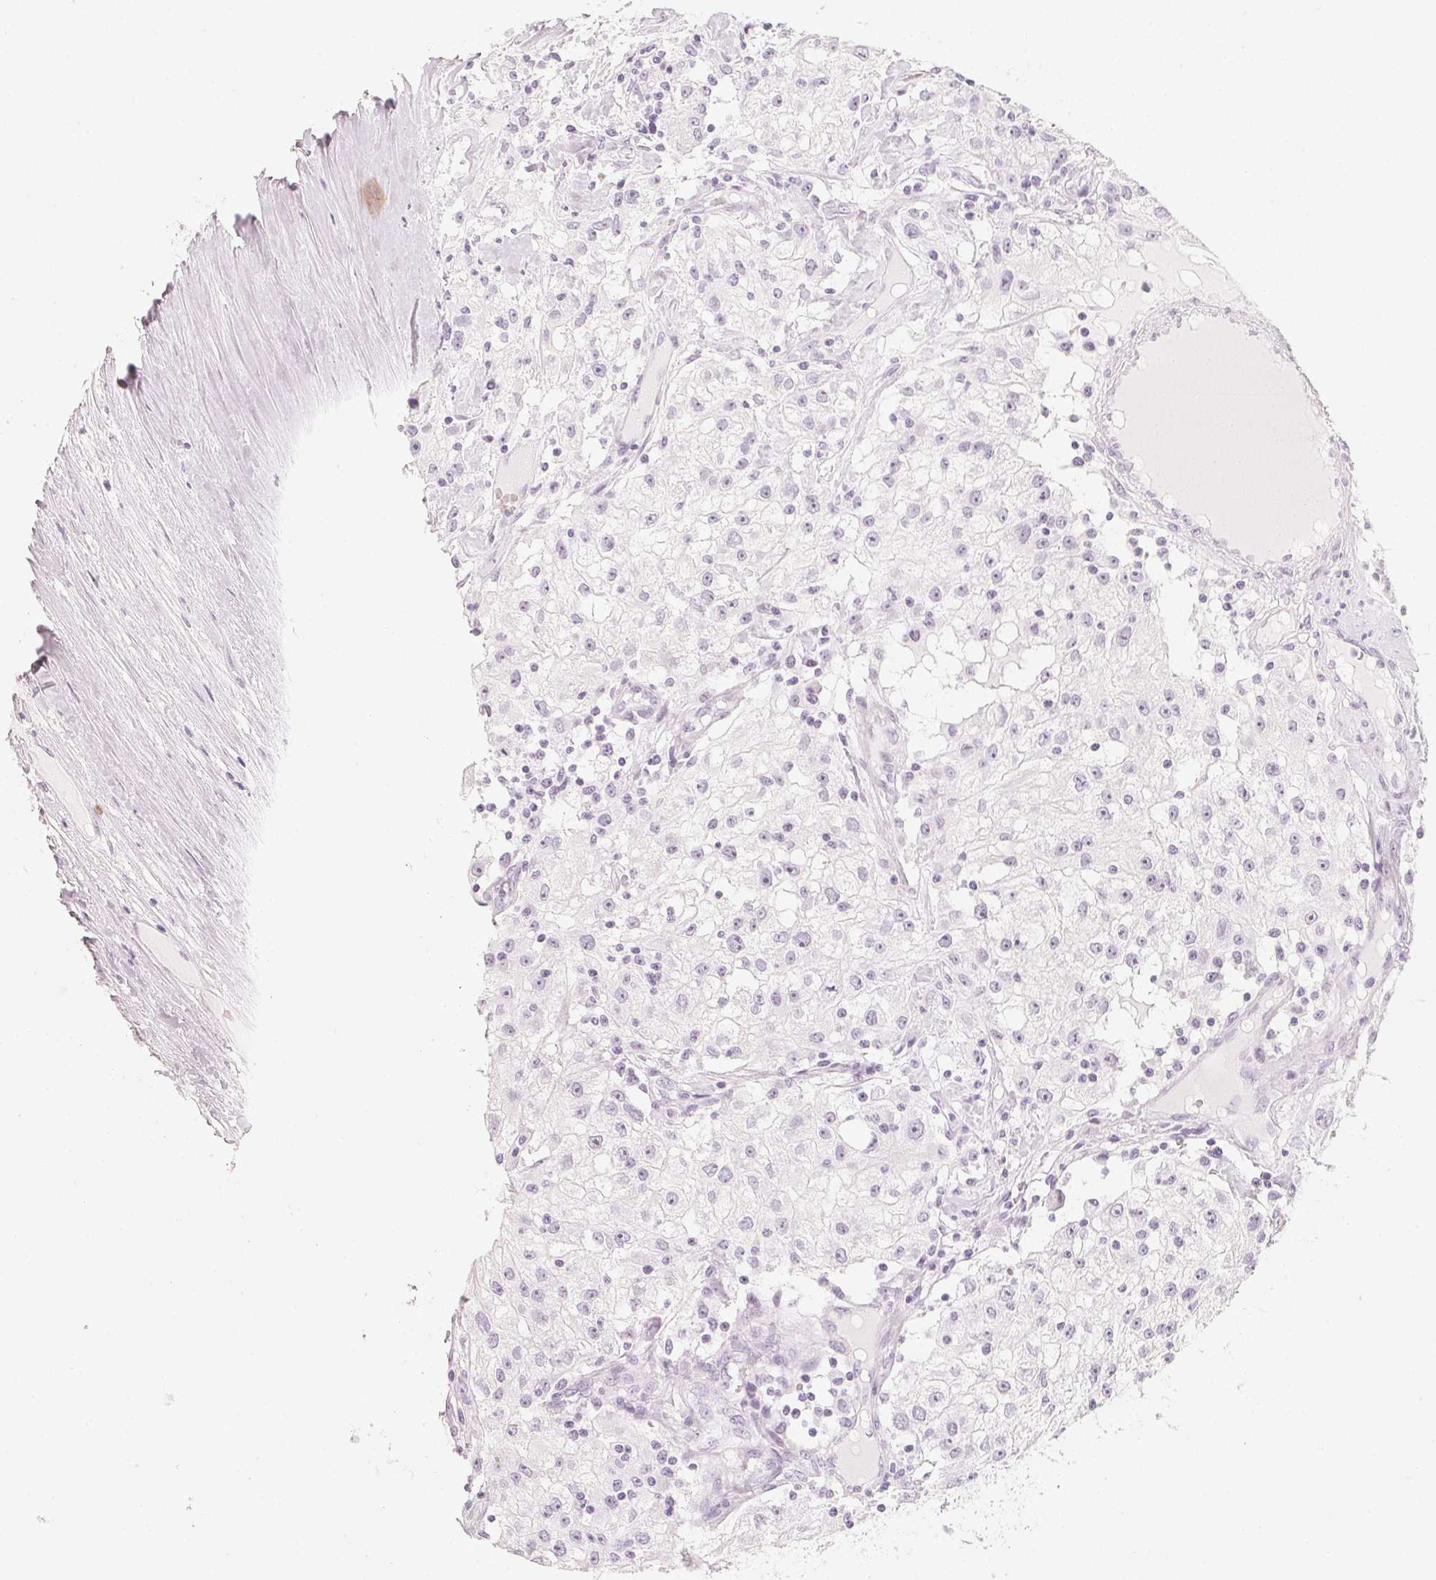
{"staining": {"intensity": "negative", "quantity": "none", "location": "none"}, "tissue": "renal cancer", "cell_type": "Tumor cells", "image_type": "cancer", "snomed": [{"axis": "morphology", "description": "Adenocarcinoma, NOS"}, {"axis": "topography", "description": "Kidney"}], "caption": "This is an immunohistochemistry photomicrograph of adenocarcinoma (renal). There is no expression in tumor cells.", "gene": "SLC22A8", "patient": {"sex": "female", "age": 67}}